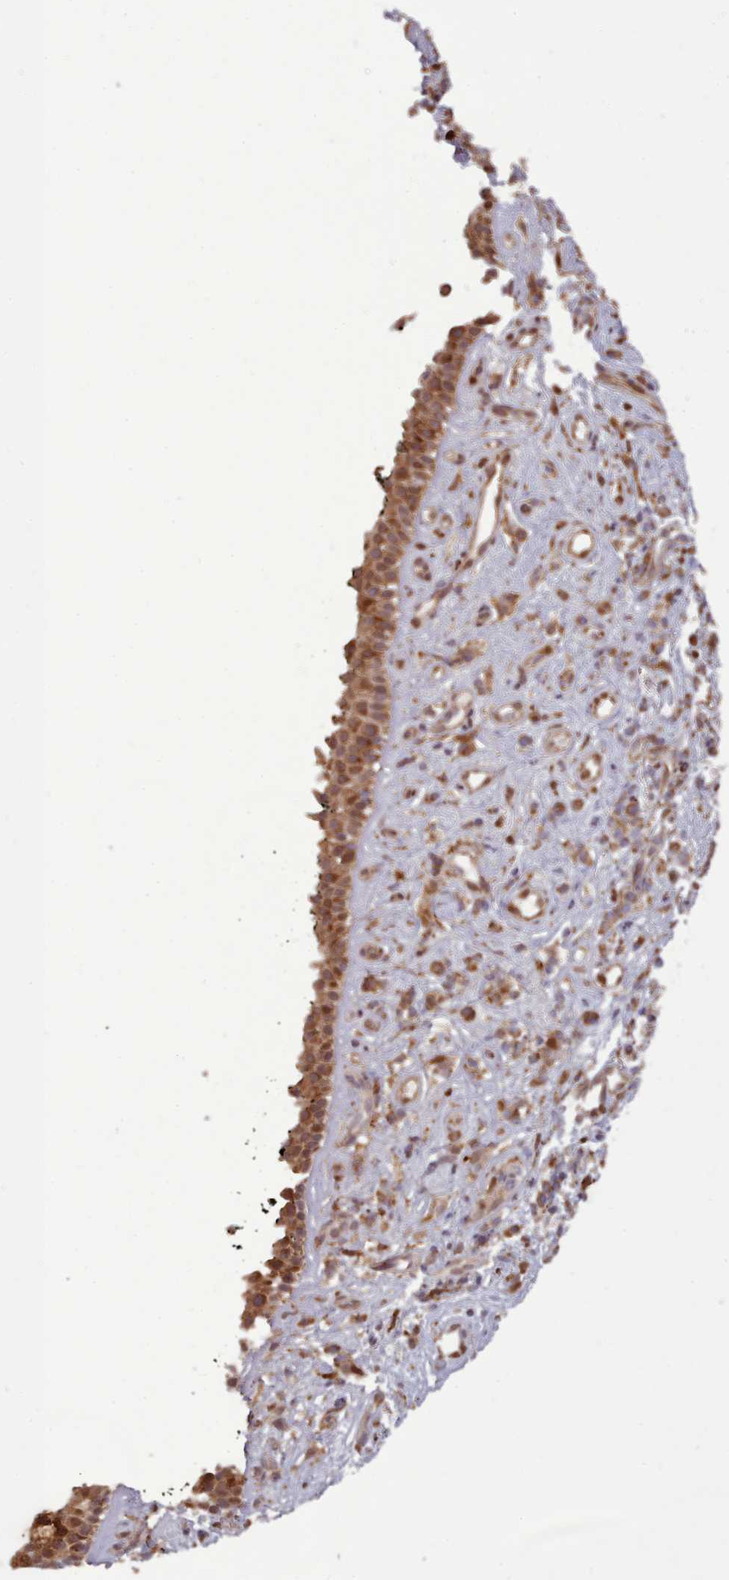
{"staining": {"intensity": "moderate", "quantity": ">75%", "location": "cytoplasmic/membranous"}, "tissue": "nasopharynx", "cell_type": "Respiratory epithelial cells", "image_type": "normal", "snomed": [{"axis": "morphology", "description": "Normal tissue, NOS"}, {"axis": "morphology", "description": "Squamous cell carcinoma, NOS"}, {"axis": "topography", "description": "Nasopharynx"}, {"axis": "topography", "description": "Head-Neck"}], "caption": "IHC (DAB) staining of benign nasopharynx displays moderate cytoplasmic/membranous protein staining in about >75% of respiratory epithelial cells.", "gene": "LGALS9B", "patient": {"sex": "male", "age": 85}}